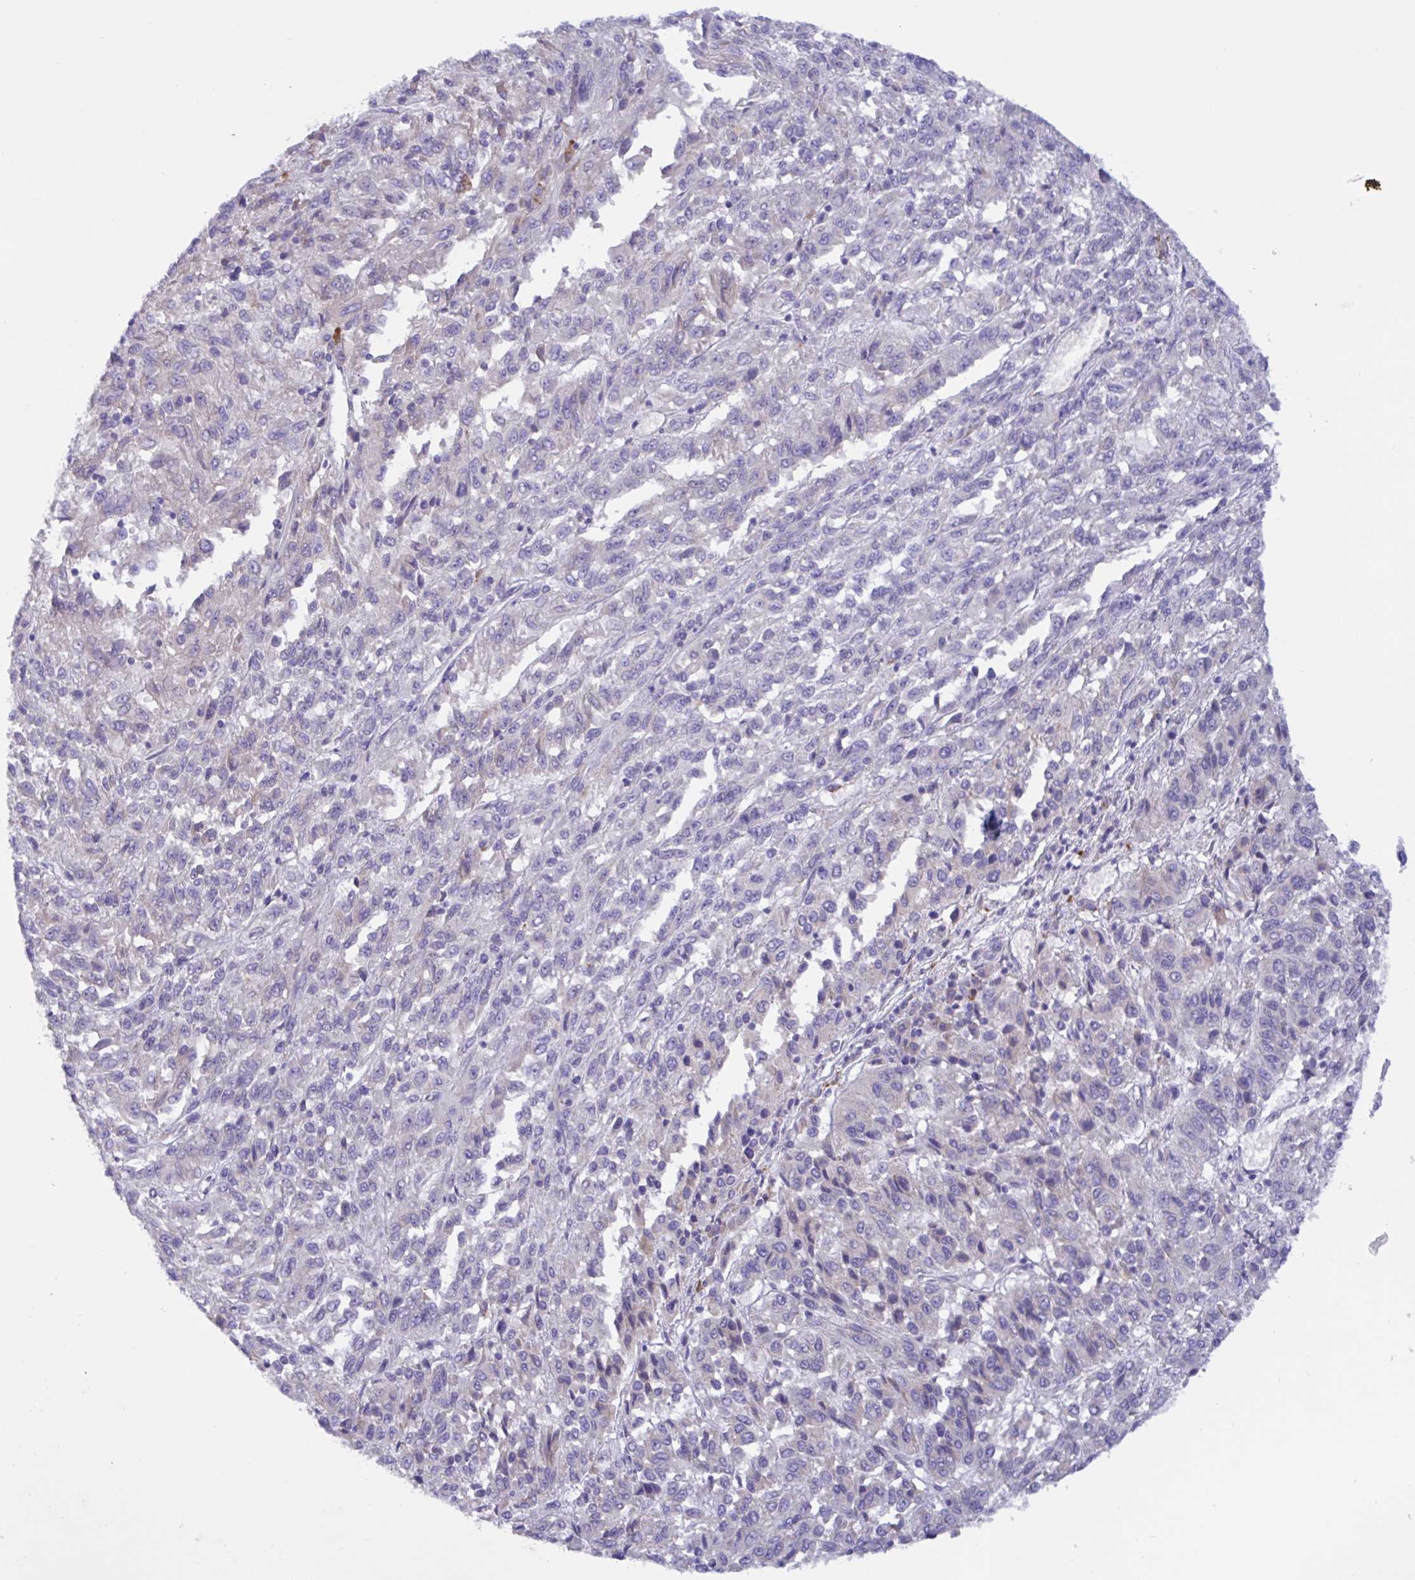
{"staining": {"intensity": "negative", "quantity": "none", "location": "none"}, "tissue": "melanoma", "cell_type": "Tumor cells", "image_type": "cancer", "snomed": [{"axis": "morphology", "description": "Malignant melanoma, Metastatic site"}, {"axis": "topography", "description": "Lung"}], "caption": "Tumor cells show no significant protein positivity in melanoma.", "gene": "SLC66A1", "patient": {"sex": "male", "age": 64}}